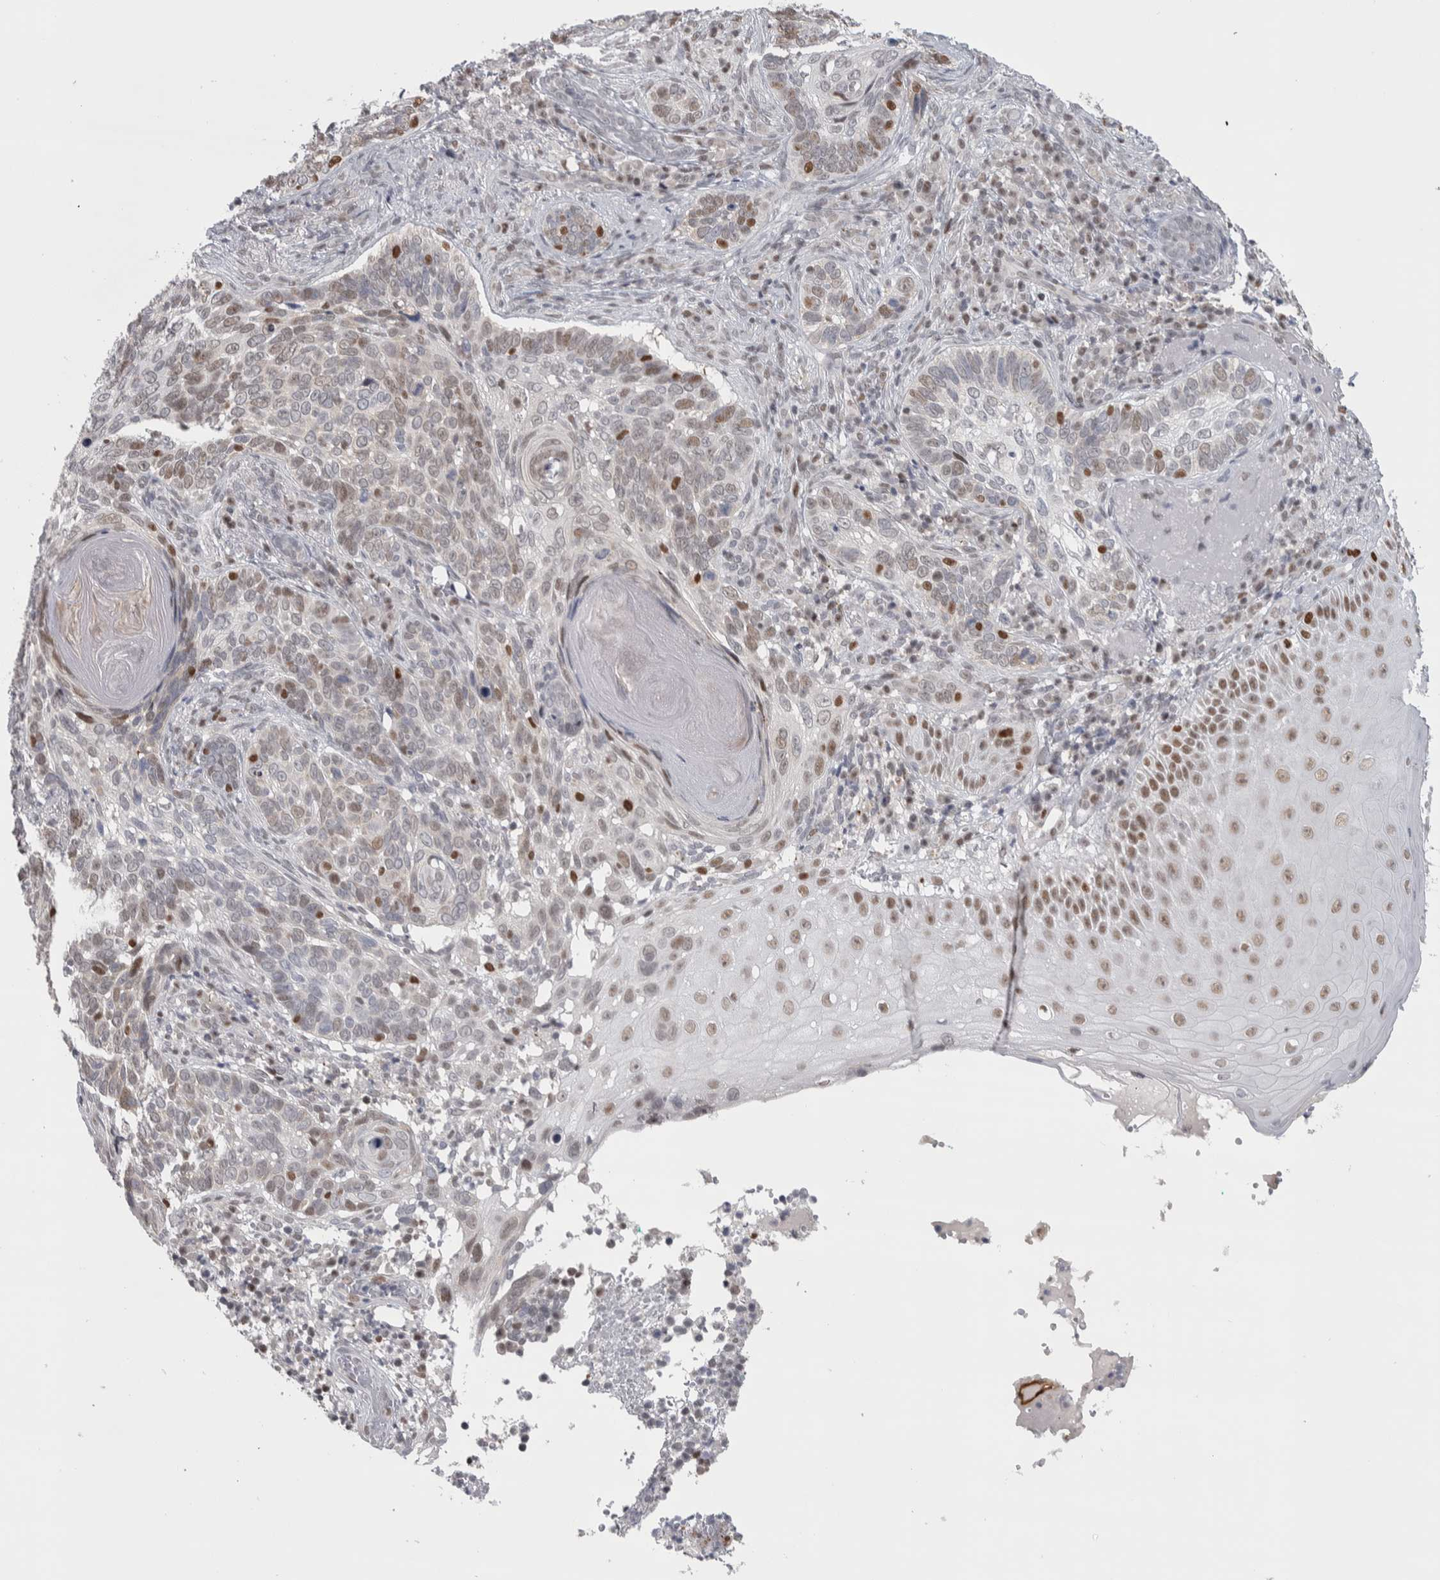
{"staining": {"intensity": "weak", "quantity": "<25%", "location": "nuclear"}, "tissue": "skin cancer", "cell_type": "Tumor cells", "image_type": "cancer", "snomed": [{"axis": "morphology", "description": "Basal cell carcinoma"}, {"axis": "topography", "description": "Skin"}], "caption": "An immunohistochemistry (IHC) histopathology image of skin cancer (basal cell carcinoma) is shown. There is no staining in tumor cells of skin cancer (basal cell carcinoma).", "gene": "HEXIM2", "patient": {"sex": "female", "age": 89}}